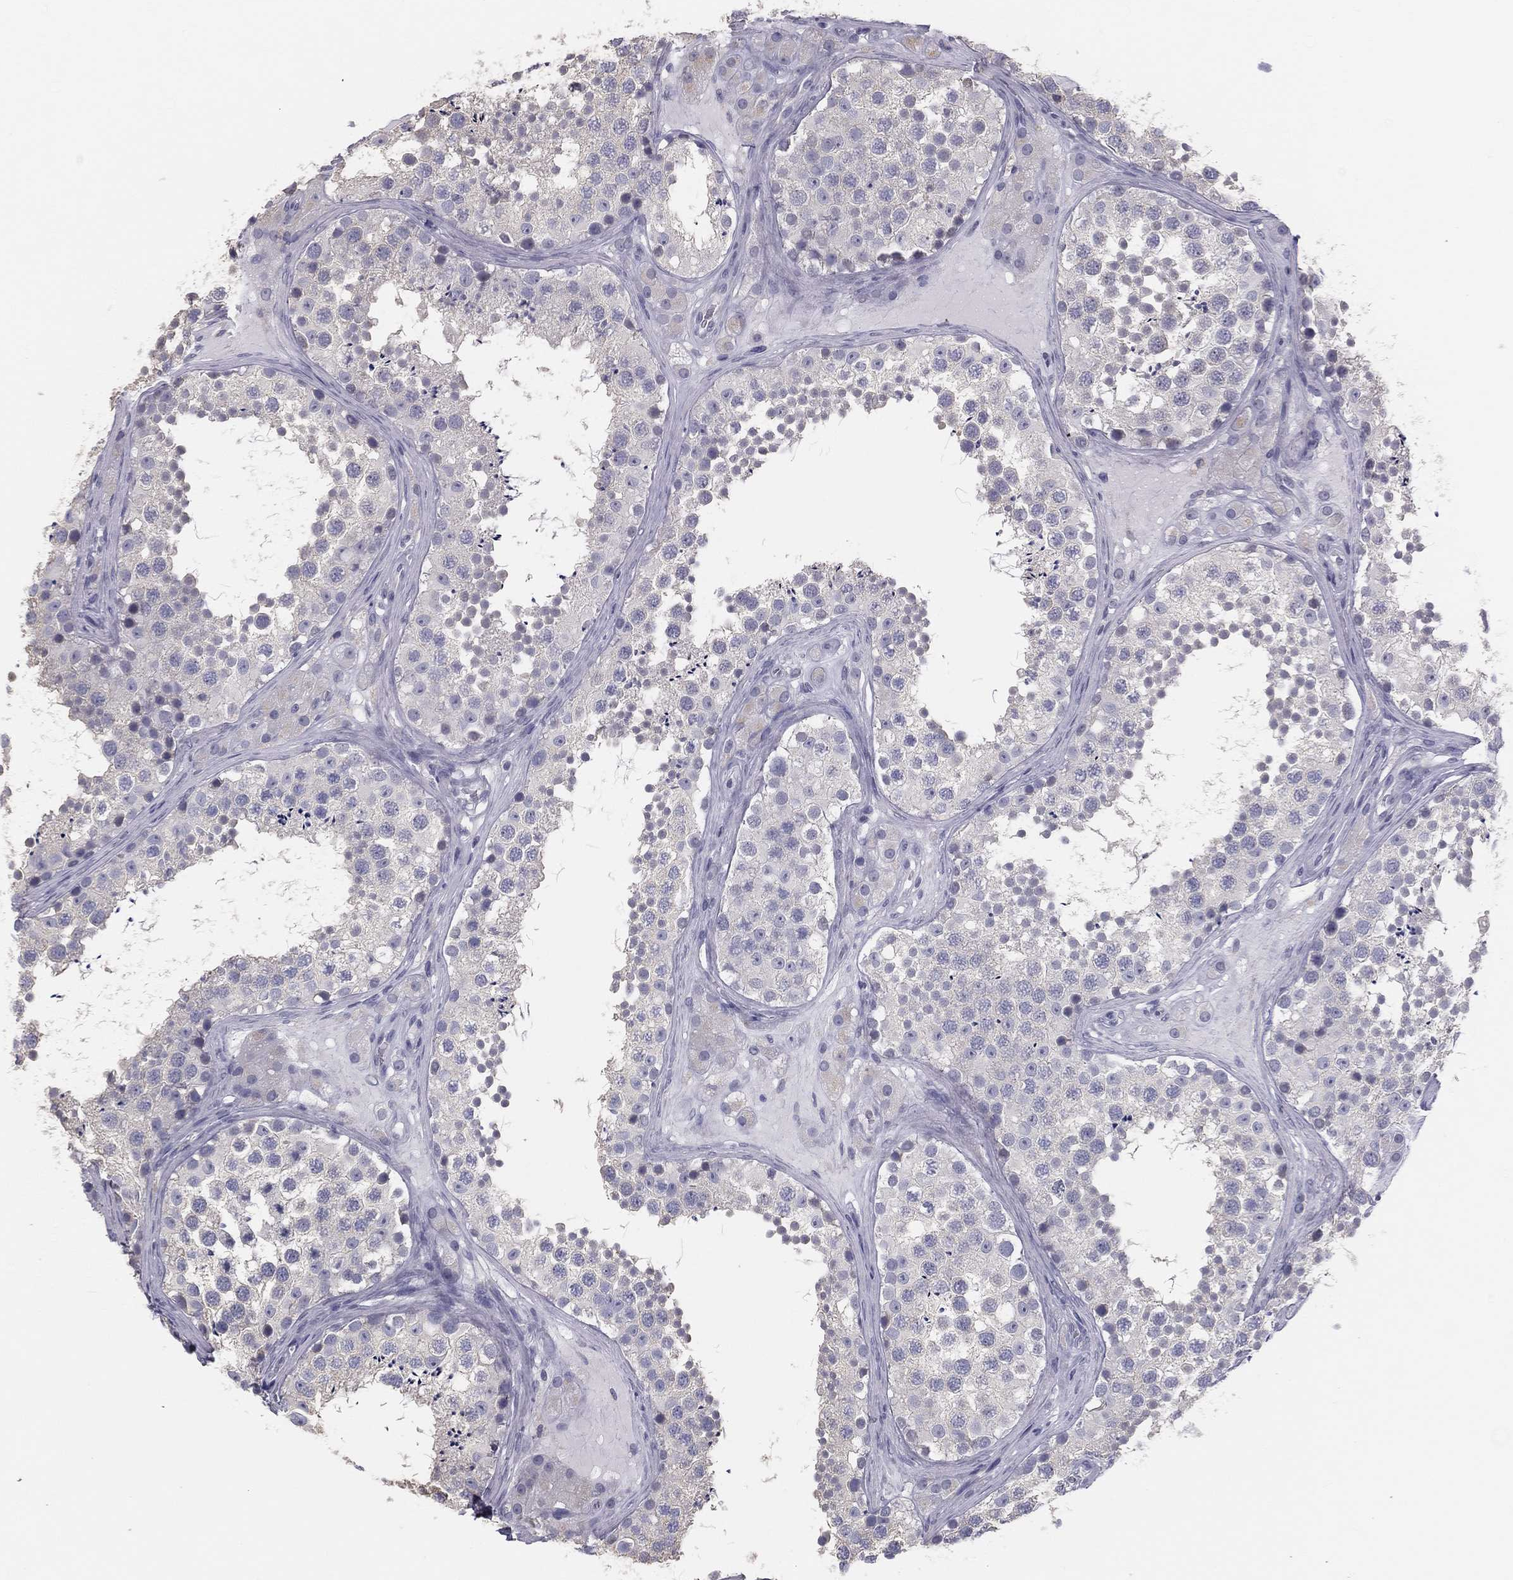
{"staining": {"intensity": "negative", "quantity": "none", "location": "none"}, "tissue": "testis", "cell_type": "Cells in seminiferous ducts", "image_type": "normal", "snomed": [{"axis": "morphology", "description": "Normal tissue, NOS"}, {"axis": "topography", "description": "Testis"}], "caption": "Cells in seminiferous ducts are negative for brown protein staining in unremarkable testis. (Brightfield microscopy of DAB immunohistochemistry (IHC) at high magnification).", "gene": "MUC13", "patient": {"sex": "male", "age": 41}}